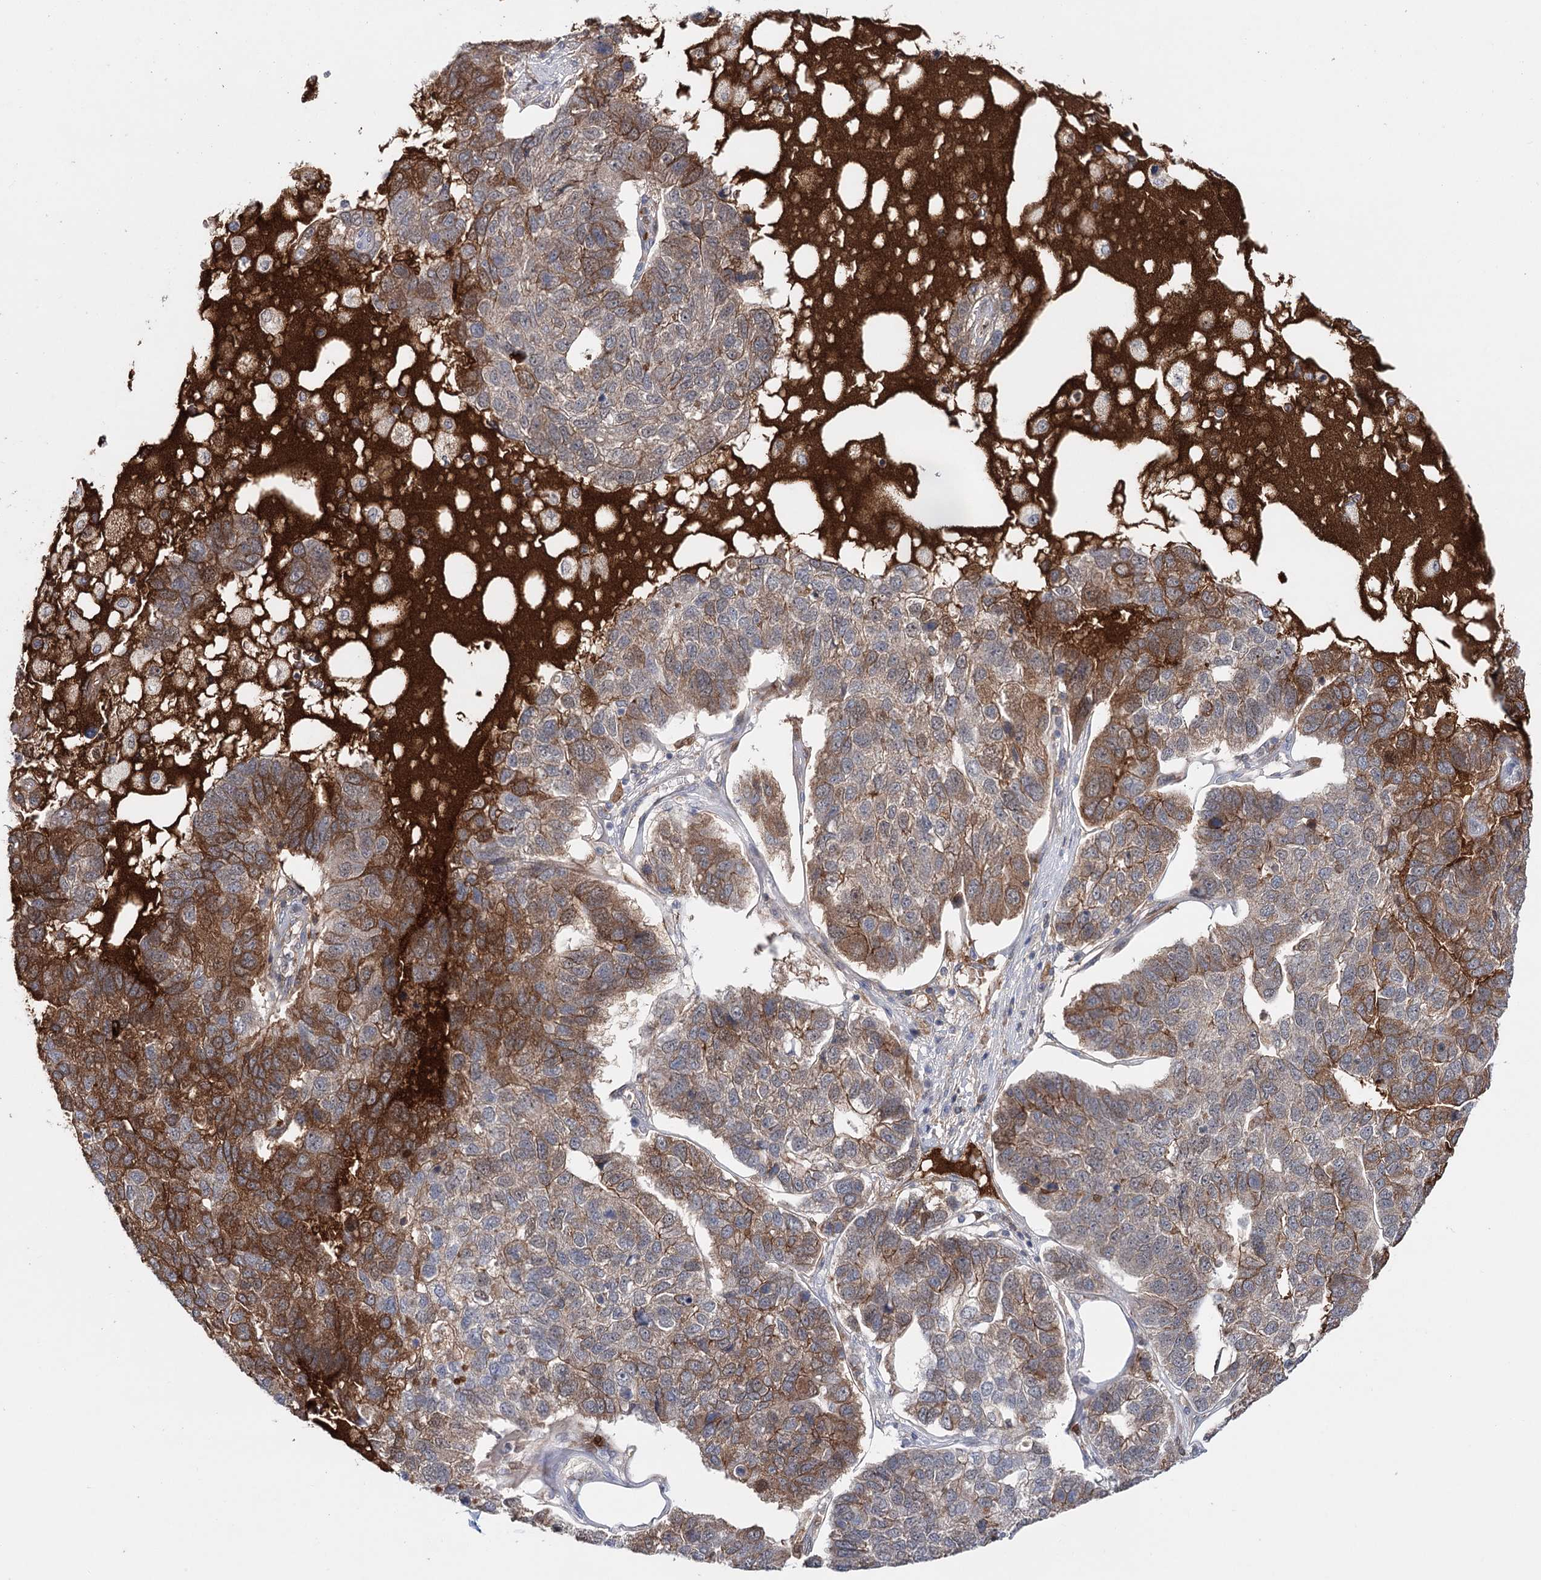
{"staining": {"intensity": "moderate", "quantity": ">75%", "location": "cytoplasmic/membranous"}, "tissue": "pancreatic cancer", "cell_type": "Tumor cells", "image_type": "cancer", "snomed": [{"axis": "morphology", "description": "Adenocarcinoma, NOS"}, {"axis": "topography", "description": "Pancreas"}], "caption": "Moderate cytoplasmic/membranous expression is appreciated in approximately >75% of tumor cells in adenocarcinoma (pancreatic).", "gene": "PKP4", "patient": {"sex": "female", "age": 61}}